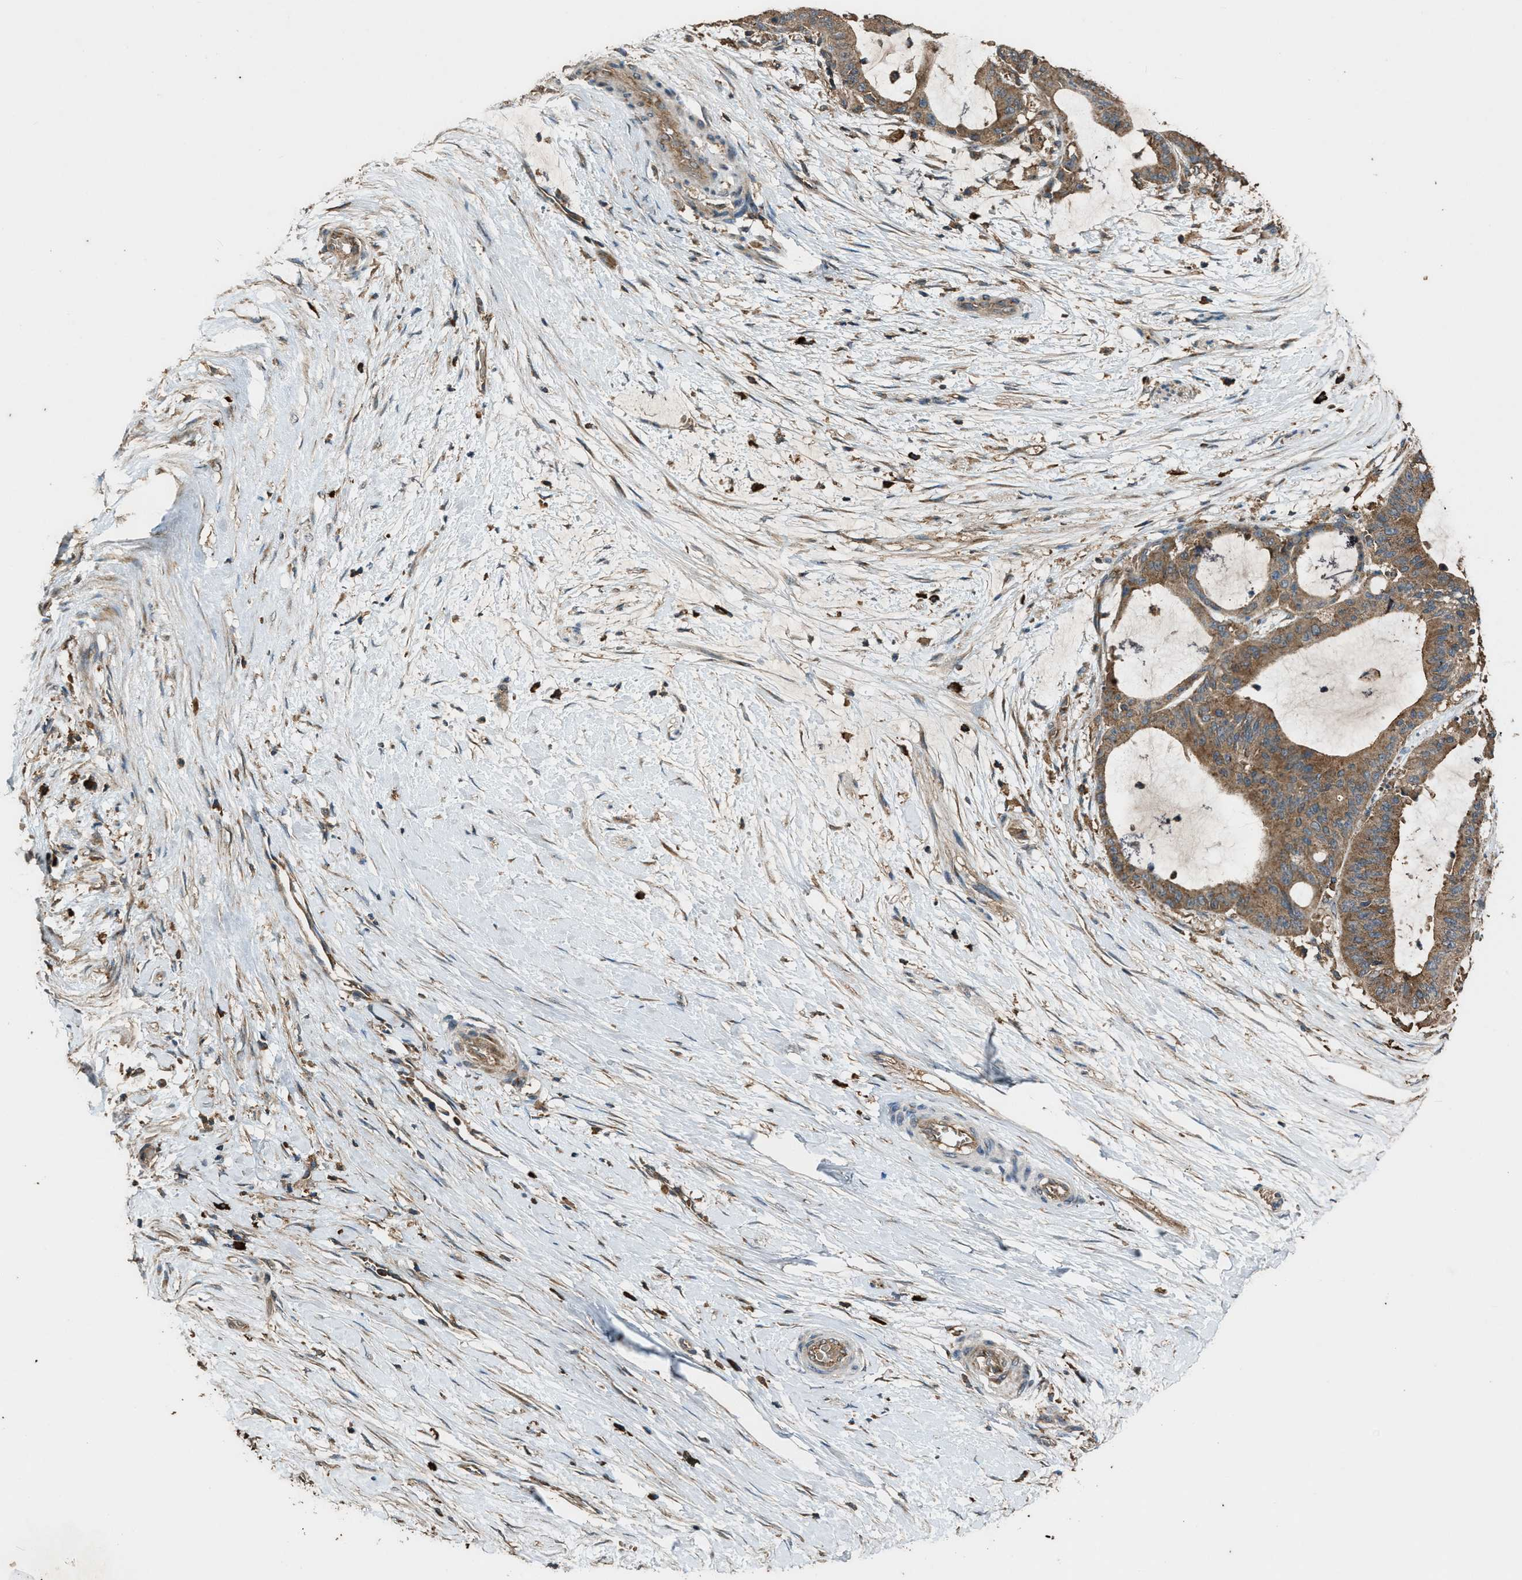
{"staining": {"intensity": "moderate", "quantity": ">75%", "location": "cytoplasmic/membranous"}, "tissue": "liver cancer", "cell_type": "Tumor cells", "image_type": "cancer", "snomed": [{"axis": "morphology", "description": "Cholangiocarcinoma"}, {"axis": "topography", "description": "Liver"}], "caption": "A brown stain highlights moderate cytoplasmic/membranous staining of a protein in liver cancer tumor cells.", "gene": "MAP3K8", "patient": {"sex": "female", "age": 73}}